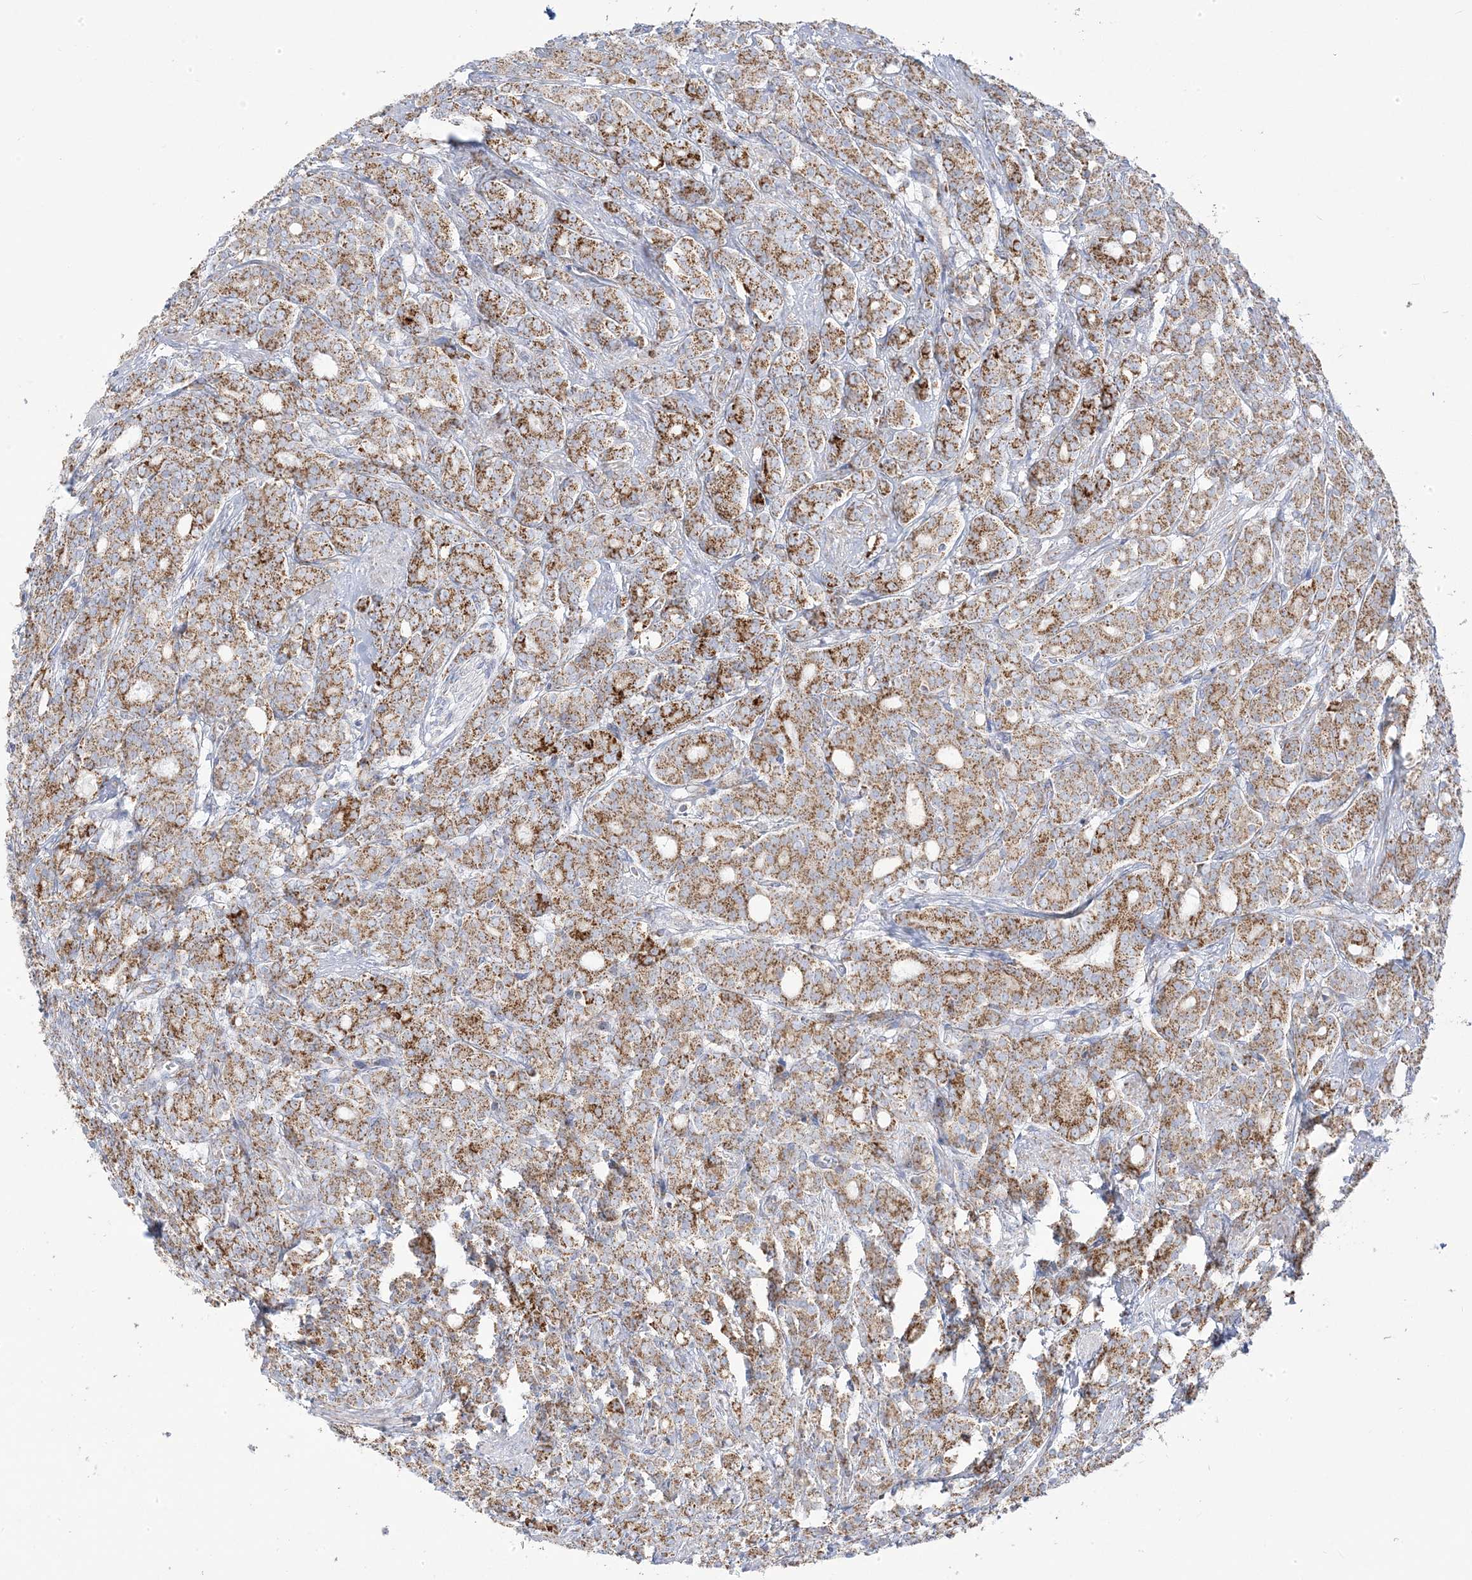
{"staining": {"intensity": "strong", "quantity": "25%-75%", "location": "cytoplasmic/membranous"}, "tissue": "prostate cancer", "cell_type": "Tumor cells", "image_type": "cancer", "snomed": [{"axis": "morphology", "description": "Adenocarcinoma, High grade"}, {"axis": "topography", "description": "Prostate"}], "caption": "This is an image of immunohistochemistry (IHC) staining of high-grade adenocarcinoma (prostate), which shows strong expression in the cytoplasmic/membranous of tumor cells.", "gene": "PCCB", "patient": {"sex": "male", "age": 62}}